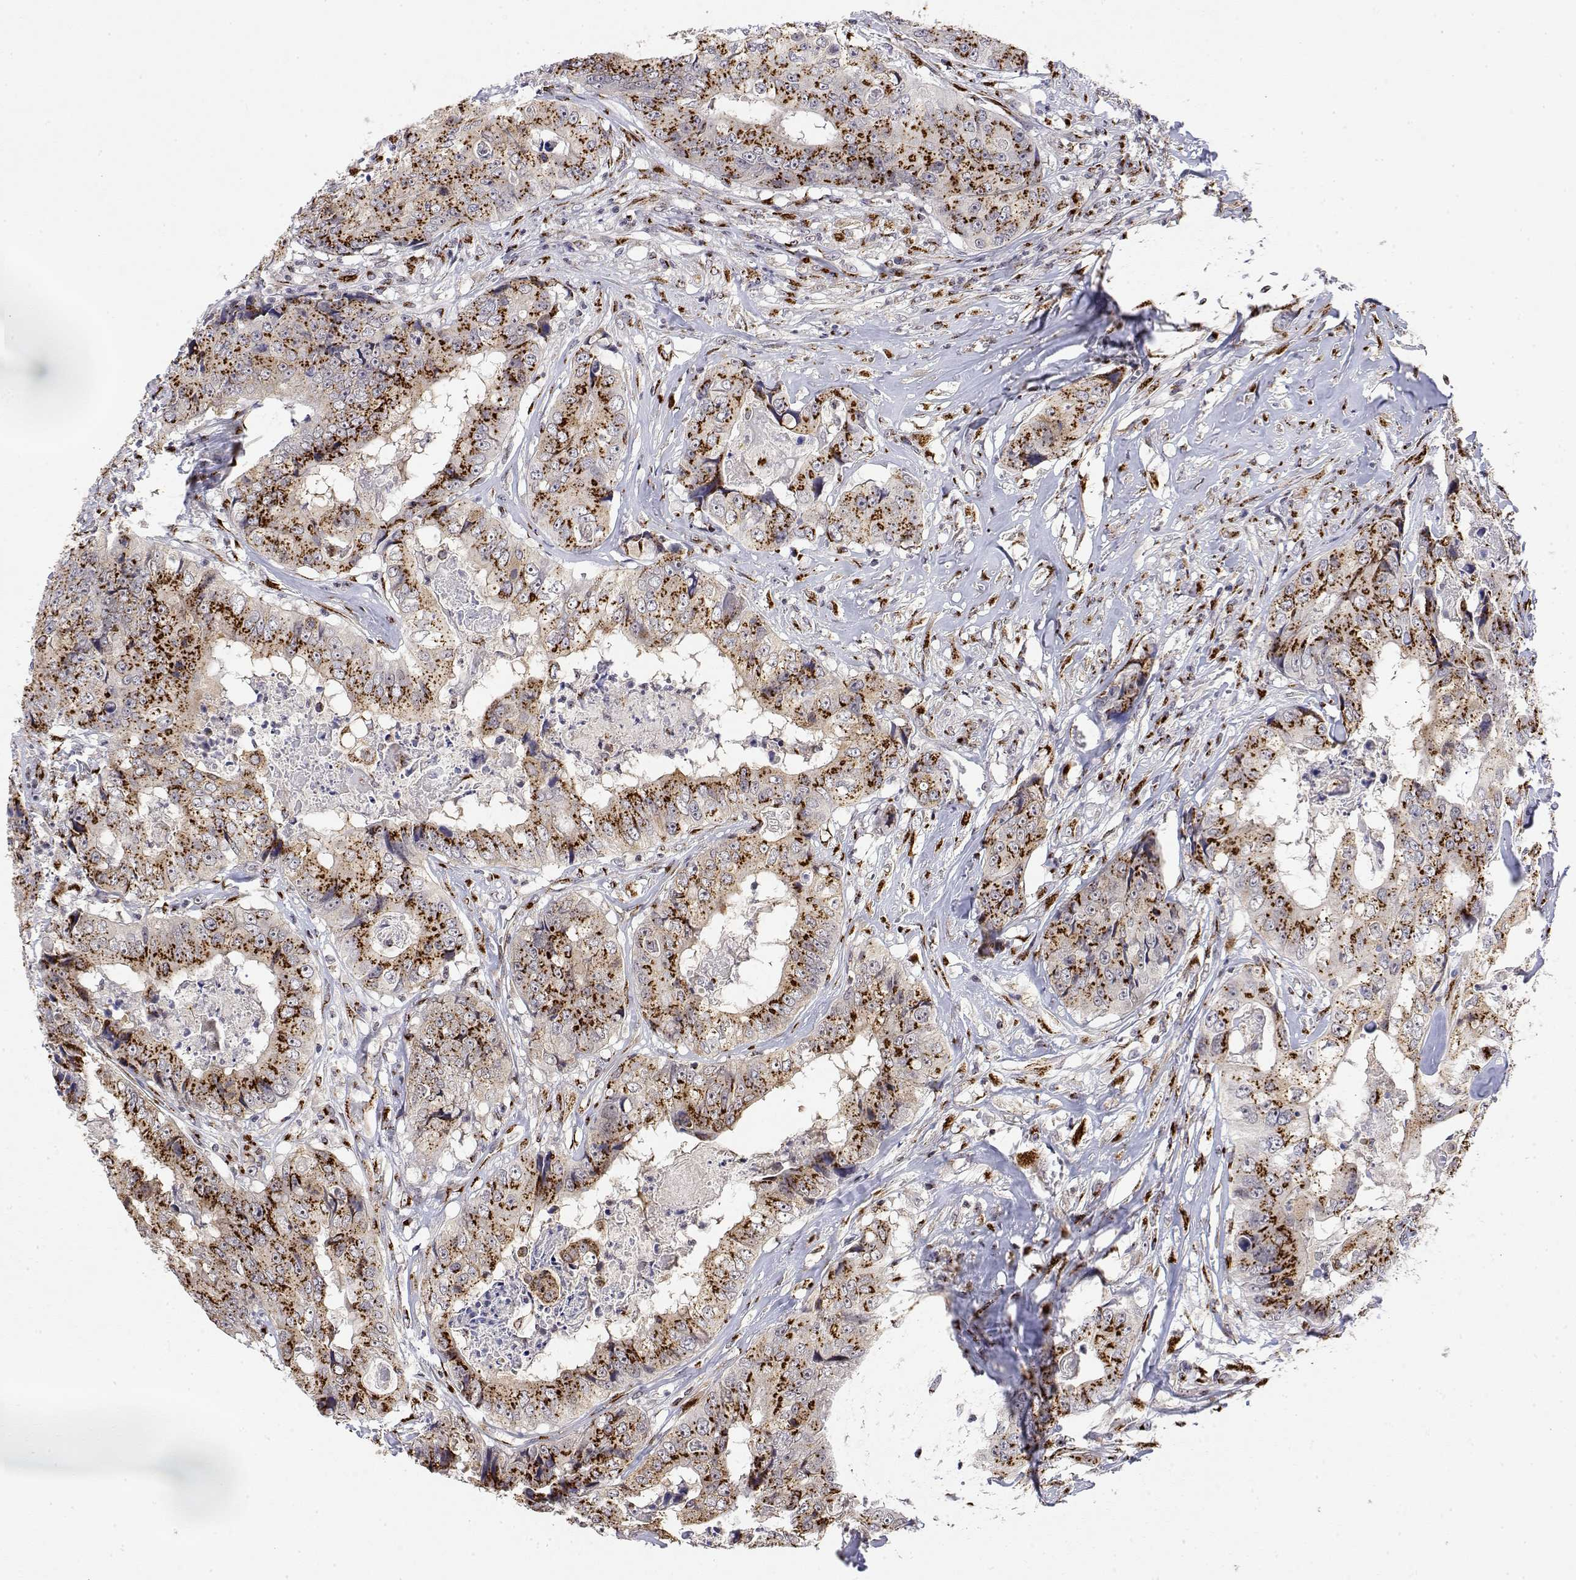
{"staining": {"intensity": "strong", "quantity": ">75%", "location": "cytoplasmic/membranous"}, "tissue": "colorectal cancer", "cell_type": "Tumor cells", "image_type": "cancer", "snomed": [{"axis": "morphology", "description": "Adenocarcinoma, NOS"}, {"axis": "topography", "description": "Rectum"}], "caption": "This is a micrograph of immunohistochemistry (IHC) staining of colorectal cancer (adenocarcinoma), which shows strong positivity in the cytoplasmic/membranous of tumor cells.", "gene": "YIPF3", "patient": {"sex": "female", "age": 62}}